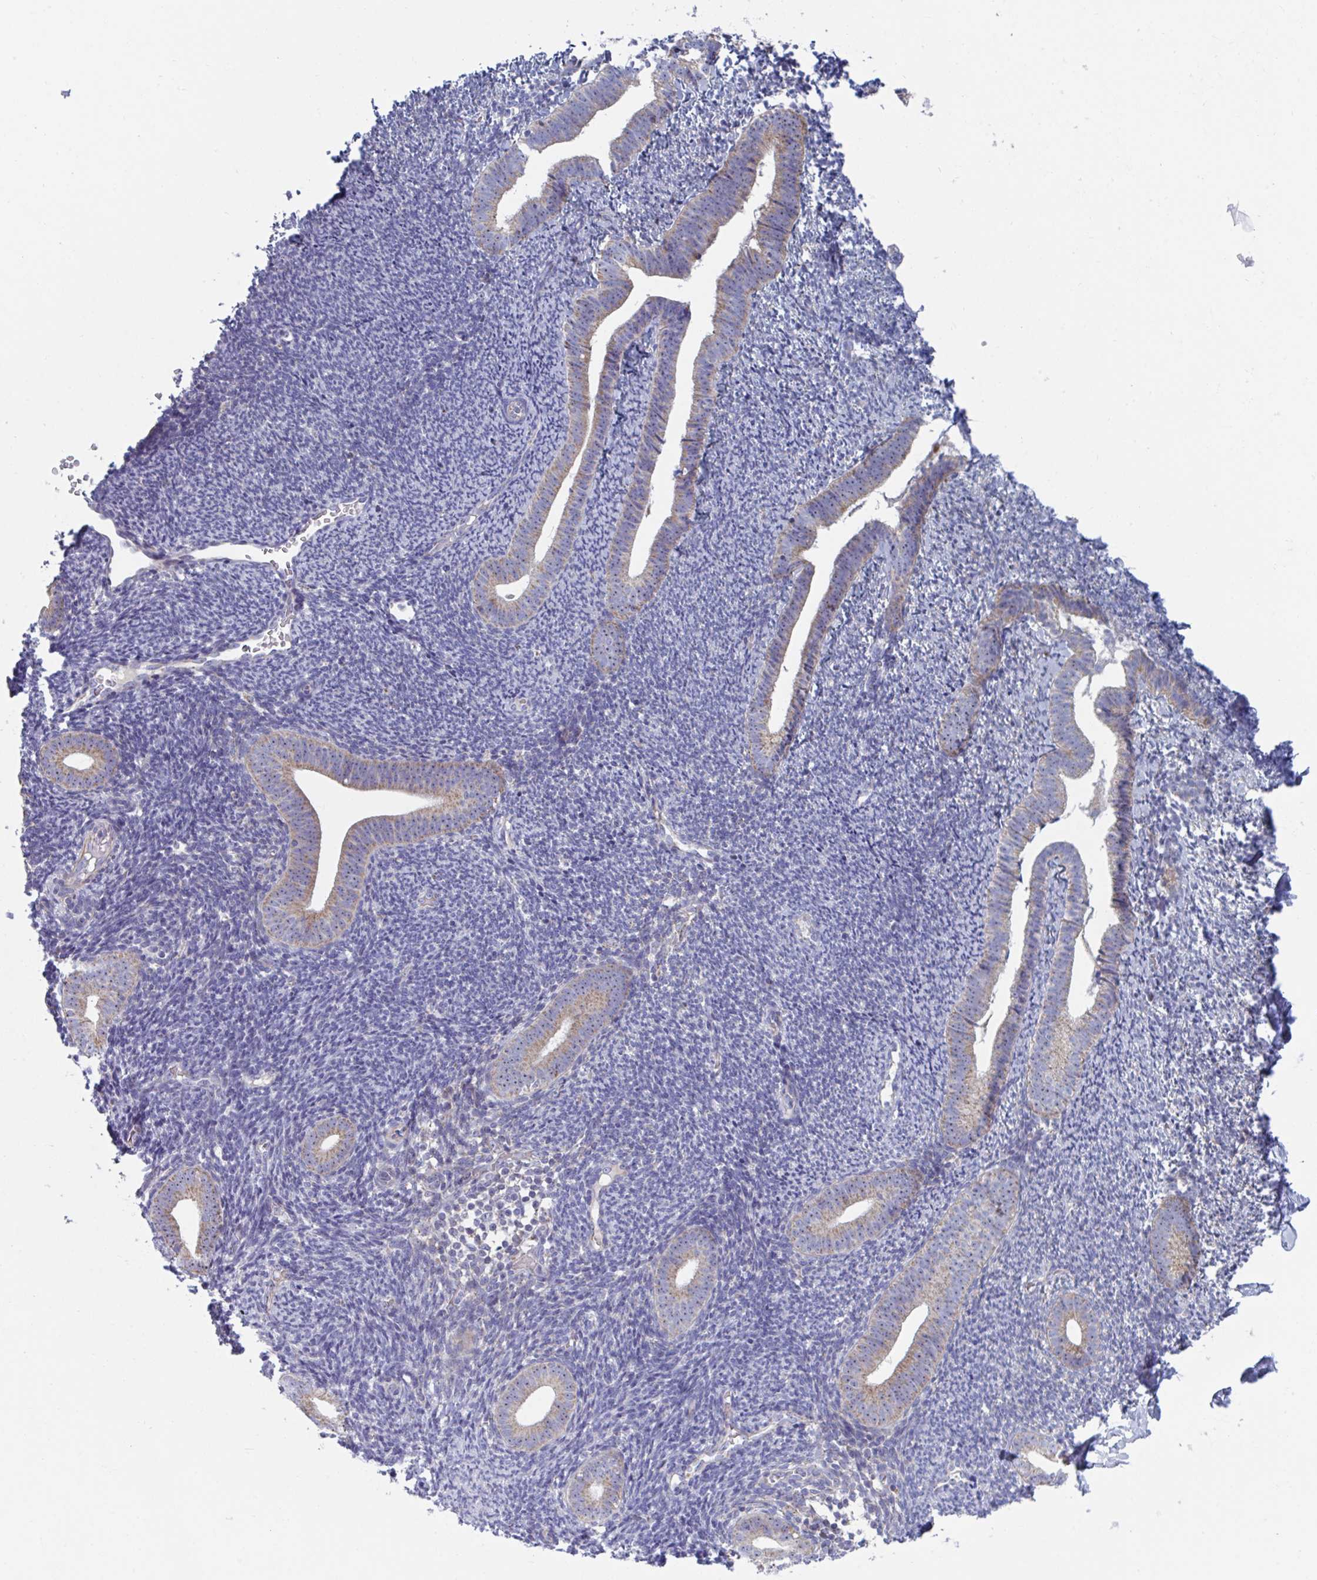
{"staining": {"intensity": "negative", "quantity": "none", "location": "none"}, "tissue": "endometrium", "cell_type": "Cells in endometrial stroma", "image_type": "normal", "snomed": [{"axis": "morphology", "description": "Normal tissue, NOS"}, {"axis": "topography", "description": "Endometrium"}], "caption": "Immunohistochemistry (IHC) micrograph of normal human endometrium stained for a protein (brown), which exhibits no expression in cells in endometrial stroma.", "gene": "MRPL53", "patient": {"sex": "female", "age": 39}}